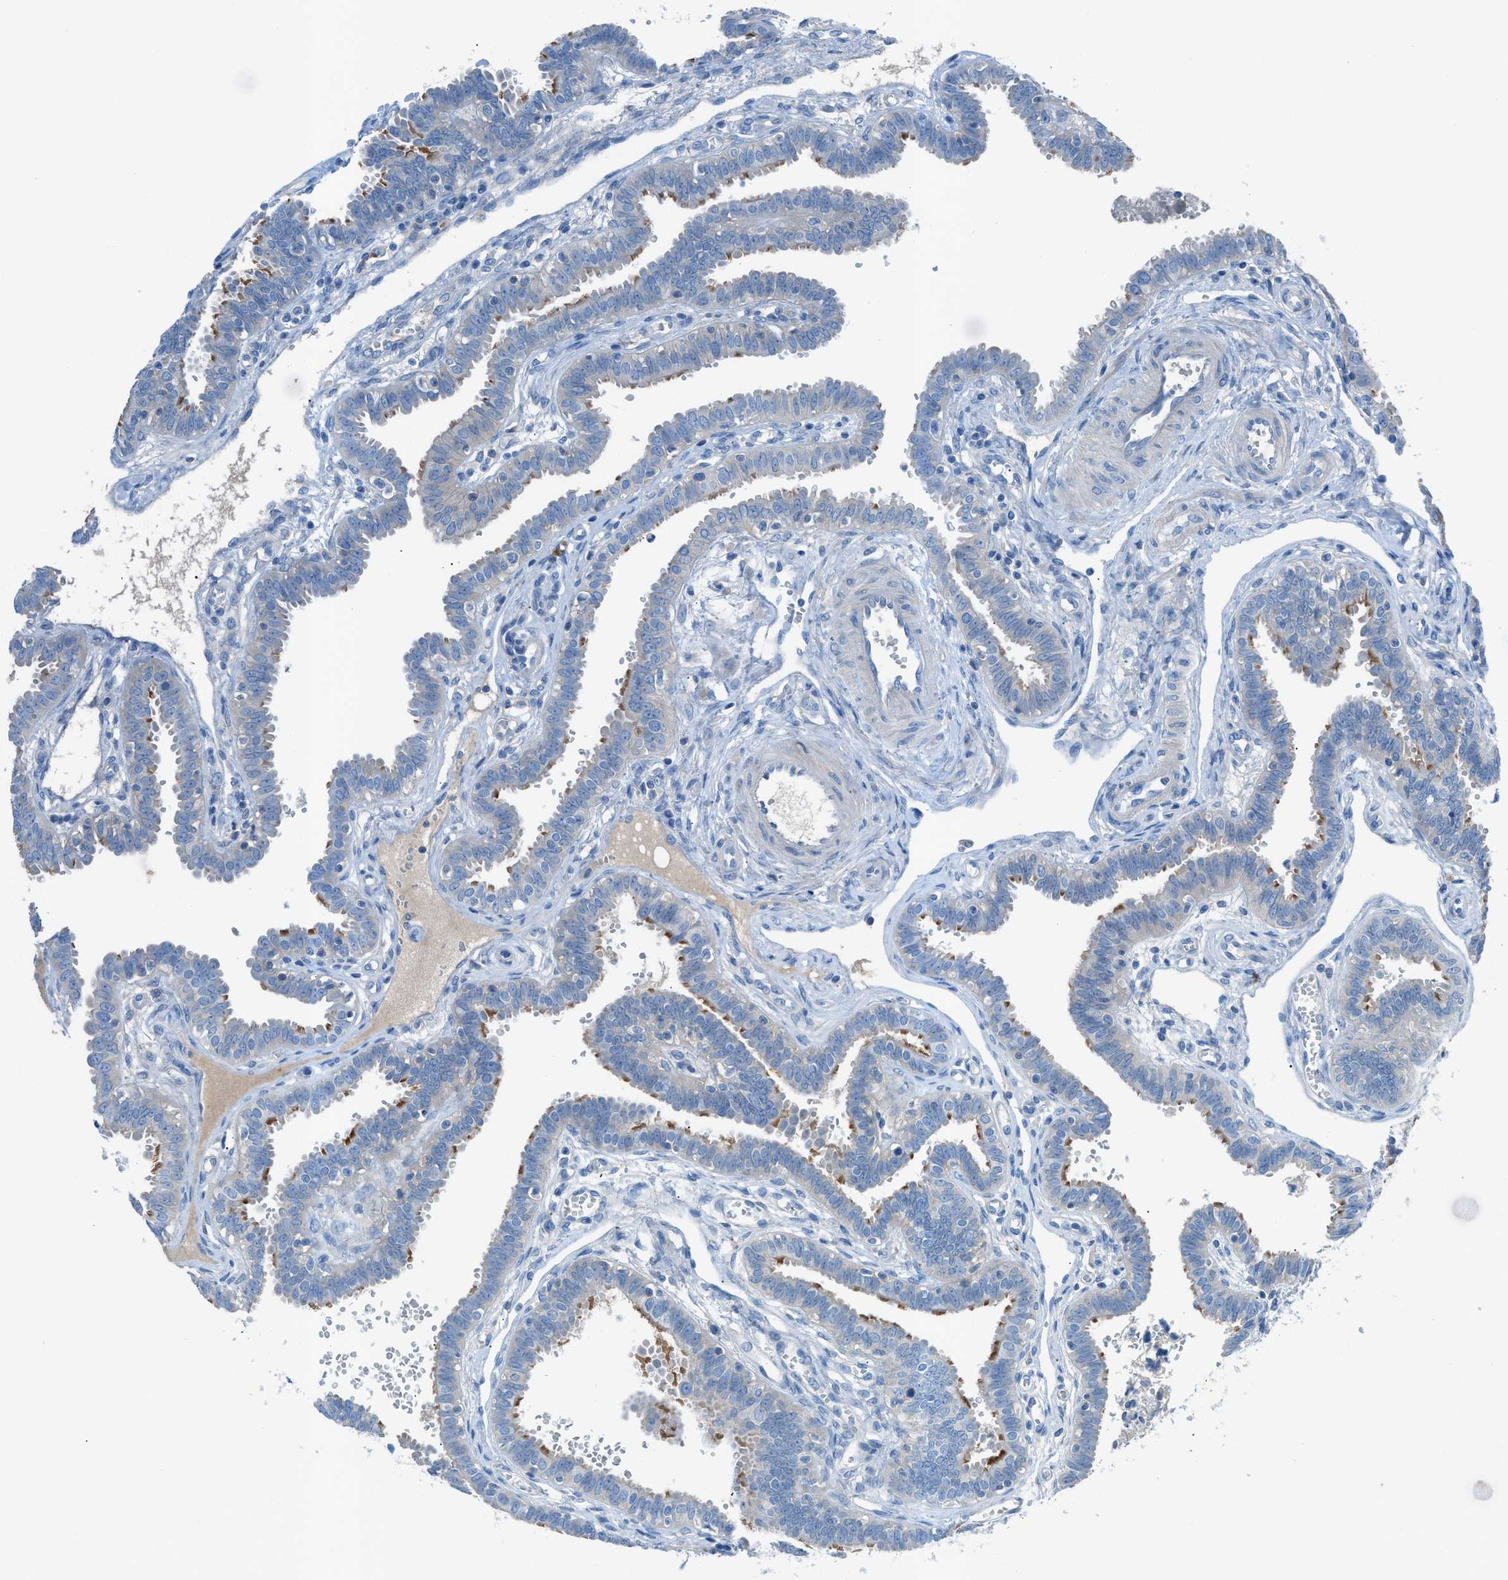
{"staining": {"intensity": "moderate", "quantity": "25%-75%", "location": "cytoplasmic/membranous"}, "tissue": "fallopian tube", "cell_type": "Glandular cells", "image_type": "normal", "snomed": [{"axis": "morphology", "description": "Normal tissue, NOS"}, {"axis": "topography", "description": "Fallopian tube"}], "caption": "Normal fallopian tube exhibits moderate cytoplasmic/membranous expression in about 25%-75% of glandular cells Using DAB (brown) and hematoxylin (blue) stains, captured at high magnification using brightfield microscopy..", "gene": "C5AR2", "patient": {"sex": "female", "age": 32}}